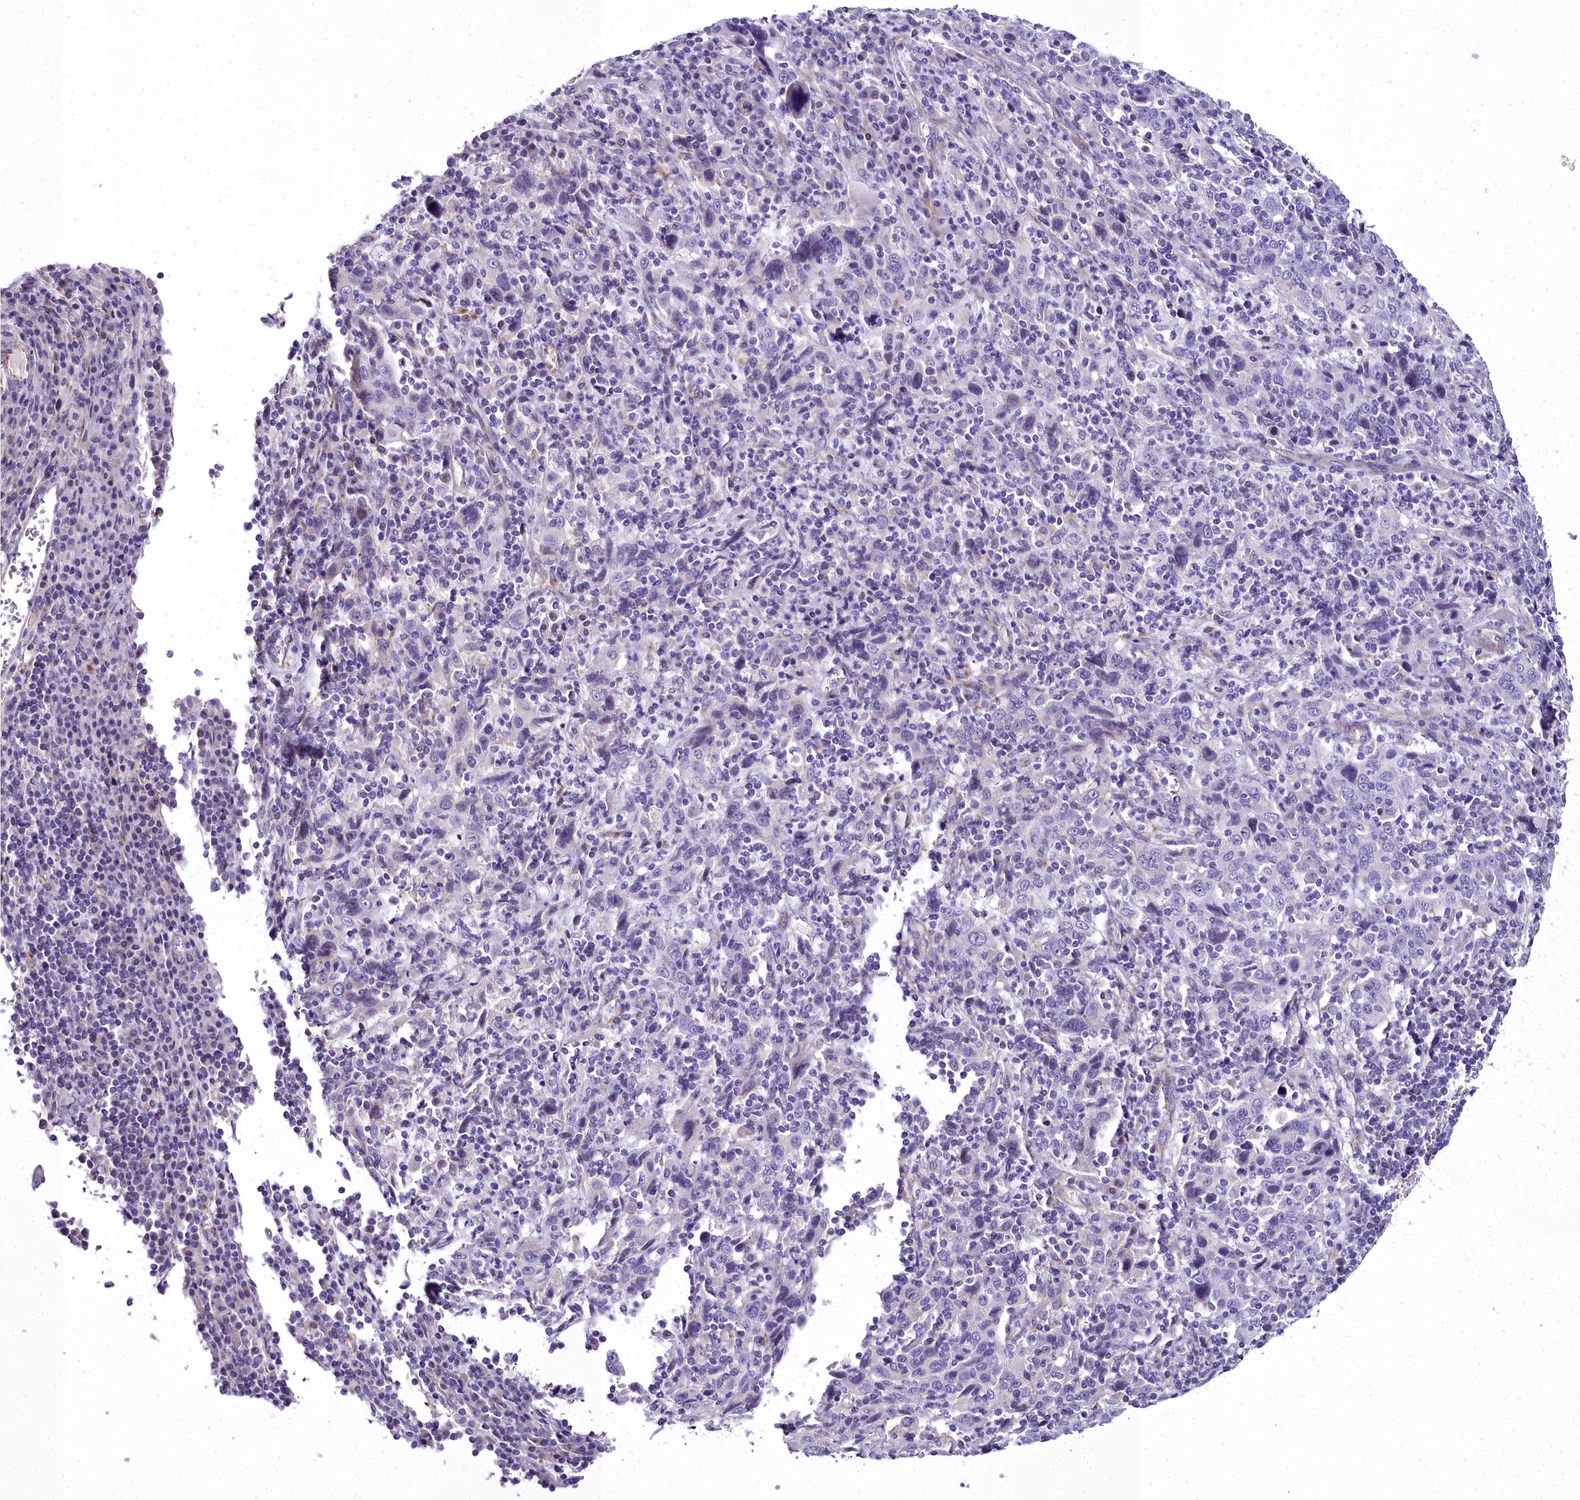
{"staining": {"intensity": "negative", "quantity": "none", "location": "none"}, "tissue": "cervical cancer", "cell_type": "Tumor cells", "image_type": "cancer", "snomed": [{"axis": "morphology", "description": "Squamous cell carcinoma, NOS"}, {"axis": "topography", "description": "Cervix"}], "caption": "The micrograph demonstrates no significant positivity in tumor cells of cervical cancer (squamous cell carcinoma).", "gene": "TIMM22", "patient": {"sex": "female", "age": 46}}